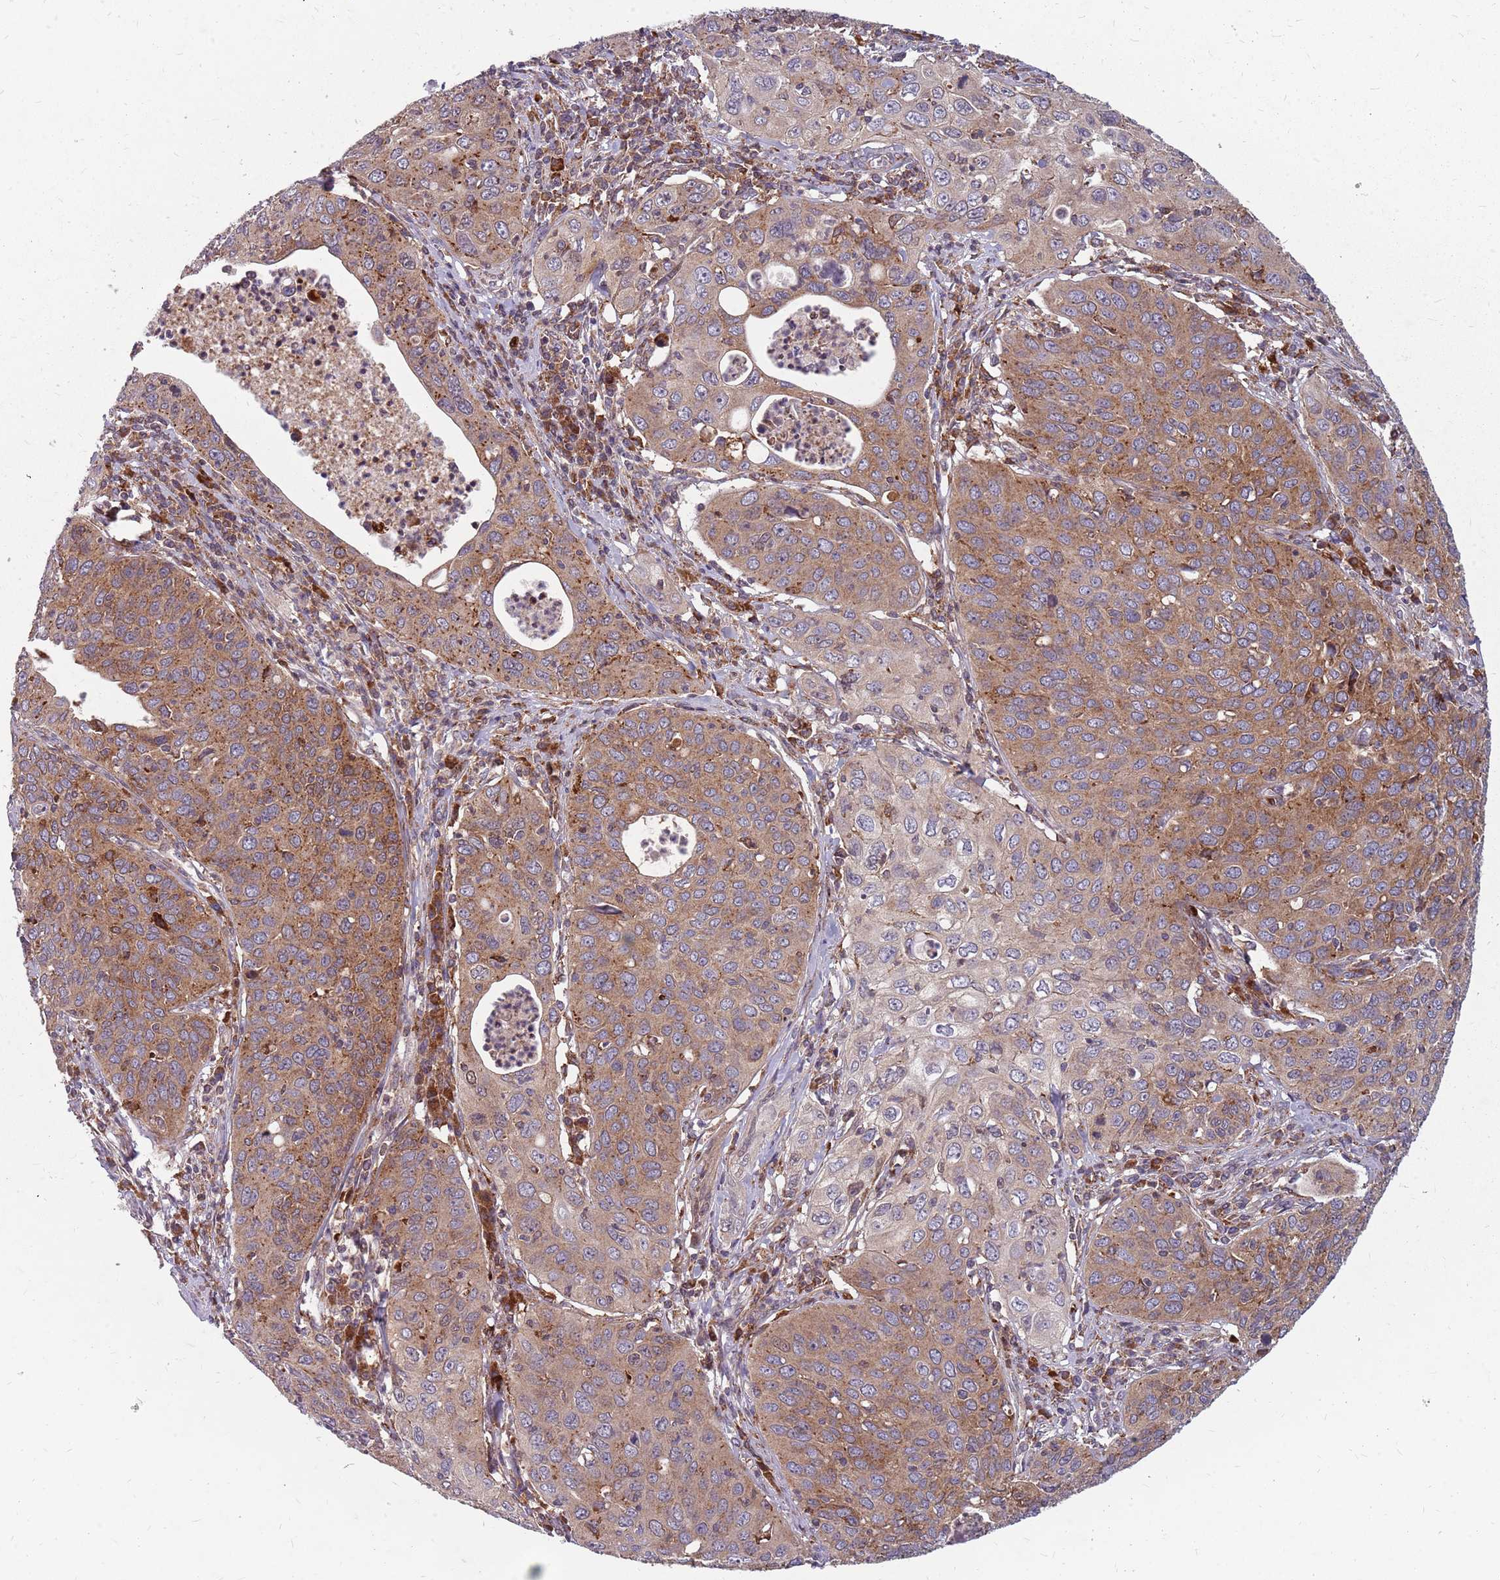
{"staining": {"intensity": "moderate", "quantity": "25%-75%", "location": "cytoplasmic/membranous"}, "tissue": "cervical cancer", "cell_type": "Tumor cells", "image_type": "cancer", "snomed": [{"axis": "morphology", "description": "Squamous cell carcinoma, NOS"}, {"axis": "topography", "description": "Cervix"}], "caption": "Protein expression analysis of human cervical cancer (squamous cell carcinoma) reveals moderate cytoplasmic/membranous positivity in approximately 25%-75% of tumor cells.", "gene": "NME4", "patient": {"sex": "female", "age": 36}}